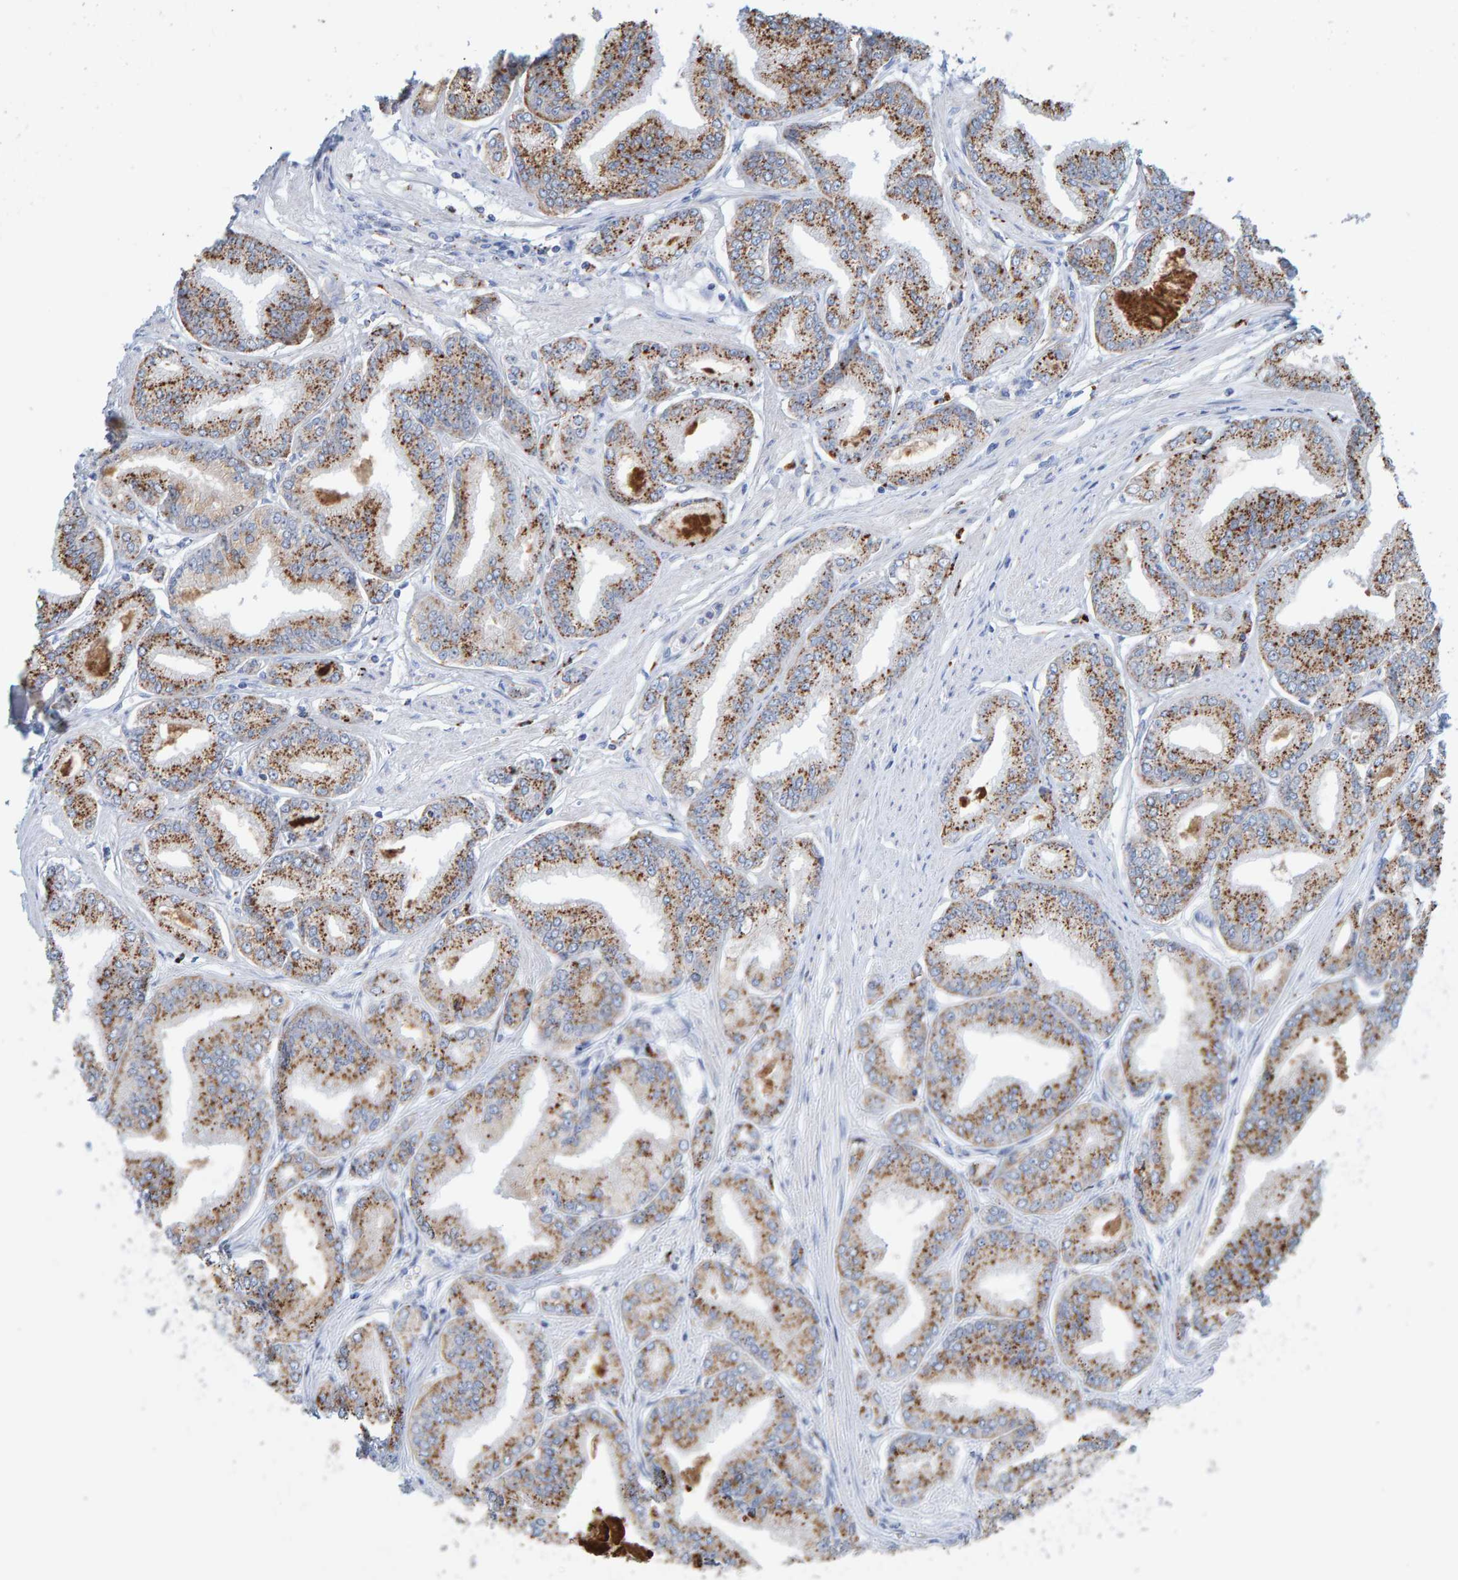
{"staining": {"intensity": "moderate", "quantity": ">75%", "location": "cytoplasmic/membranous"}, "tissue": "prostate cancer", "cell_type": "Tumor cells", "image_type": "cancer", "snomed": [{"axis": "morphology", "description": "Adenocarcinoma, Low grade"}, {"axis": "topography", "description": "Prostate"}], "caption": "Protein analysis of adenocarcinoma (low-grade) (prostate) tissue shows moderate cytoplasmic/membranous positivity in approximately >75% of tumor cells. (IHC, brightfield microscopy, high magnification).", "gene": "BIN3", "patient": {"sex": "male", "age": 52}}